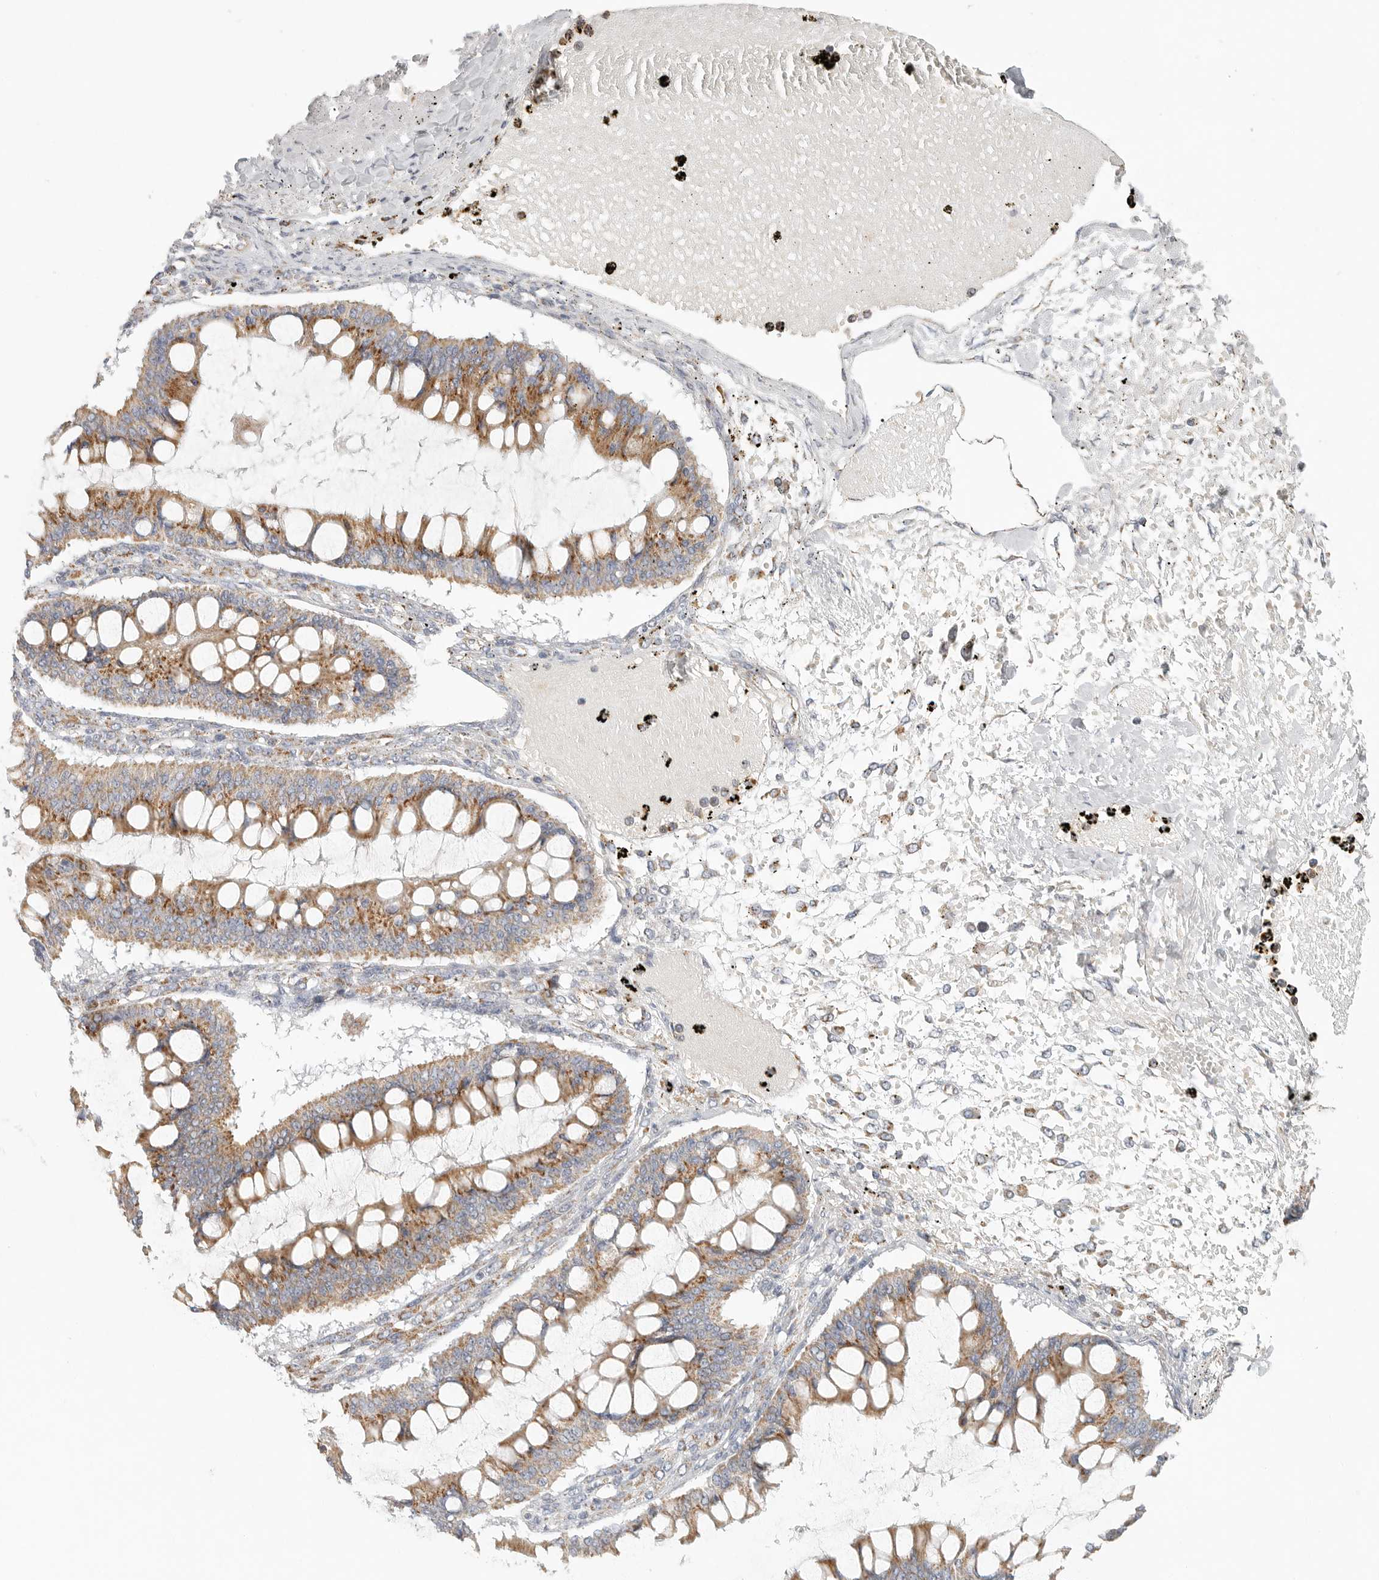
{"staining": {"intensity": "moderate", "quantity": ">75%", "location": "cytoplasmic/membranous"}, "tissue": "ovarian cancer", "cell_type": "Tumor cells", "image_type": "cancer", "snomed": [{"axis": "morphology", "description": "Cystadenocarcinoma, mucinous, NOS"}, {"axis": "topography", "description": "Ovary"}], "caption": "Ovarian cancer (mucinous cystadenocarcinoma) stained with IHC displays moderate cytoplasmic/membranous staining in about >75% of tumor cells.", "gene": "SLC25A26", "patient": {"sex": "female", "age": 73}}